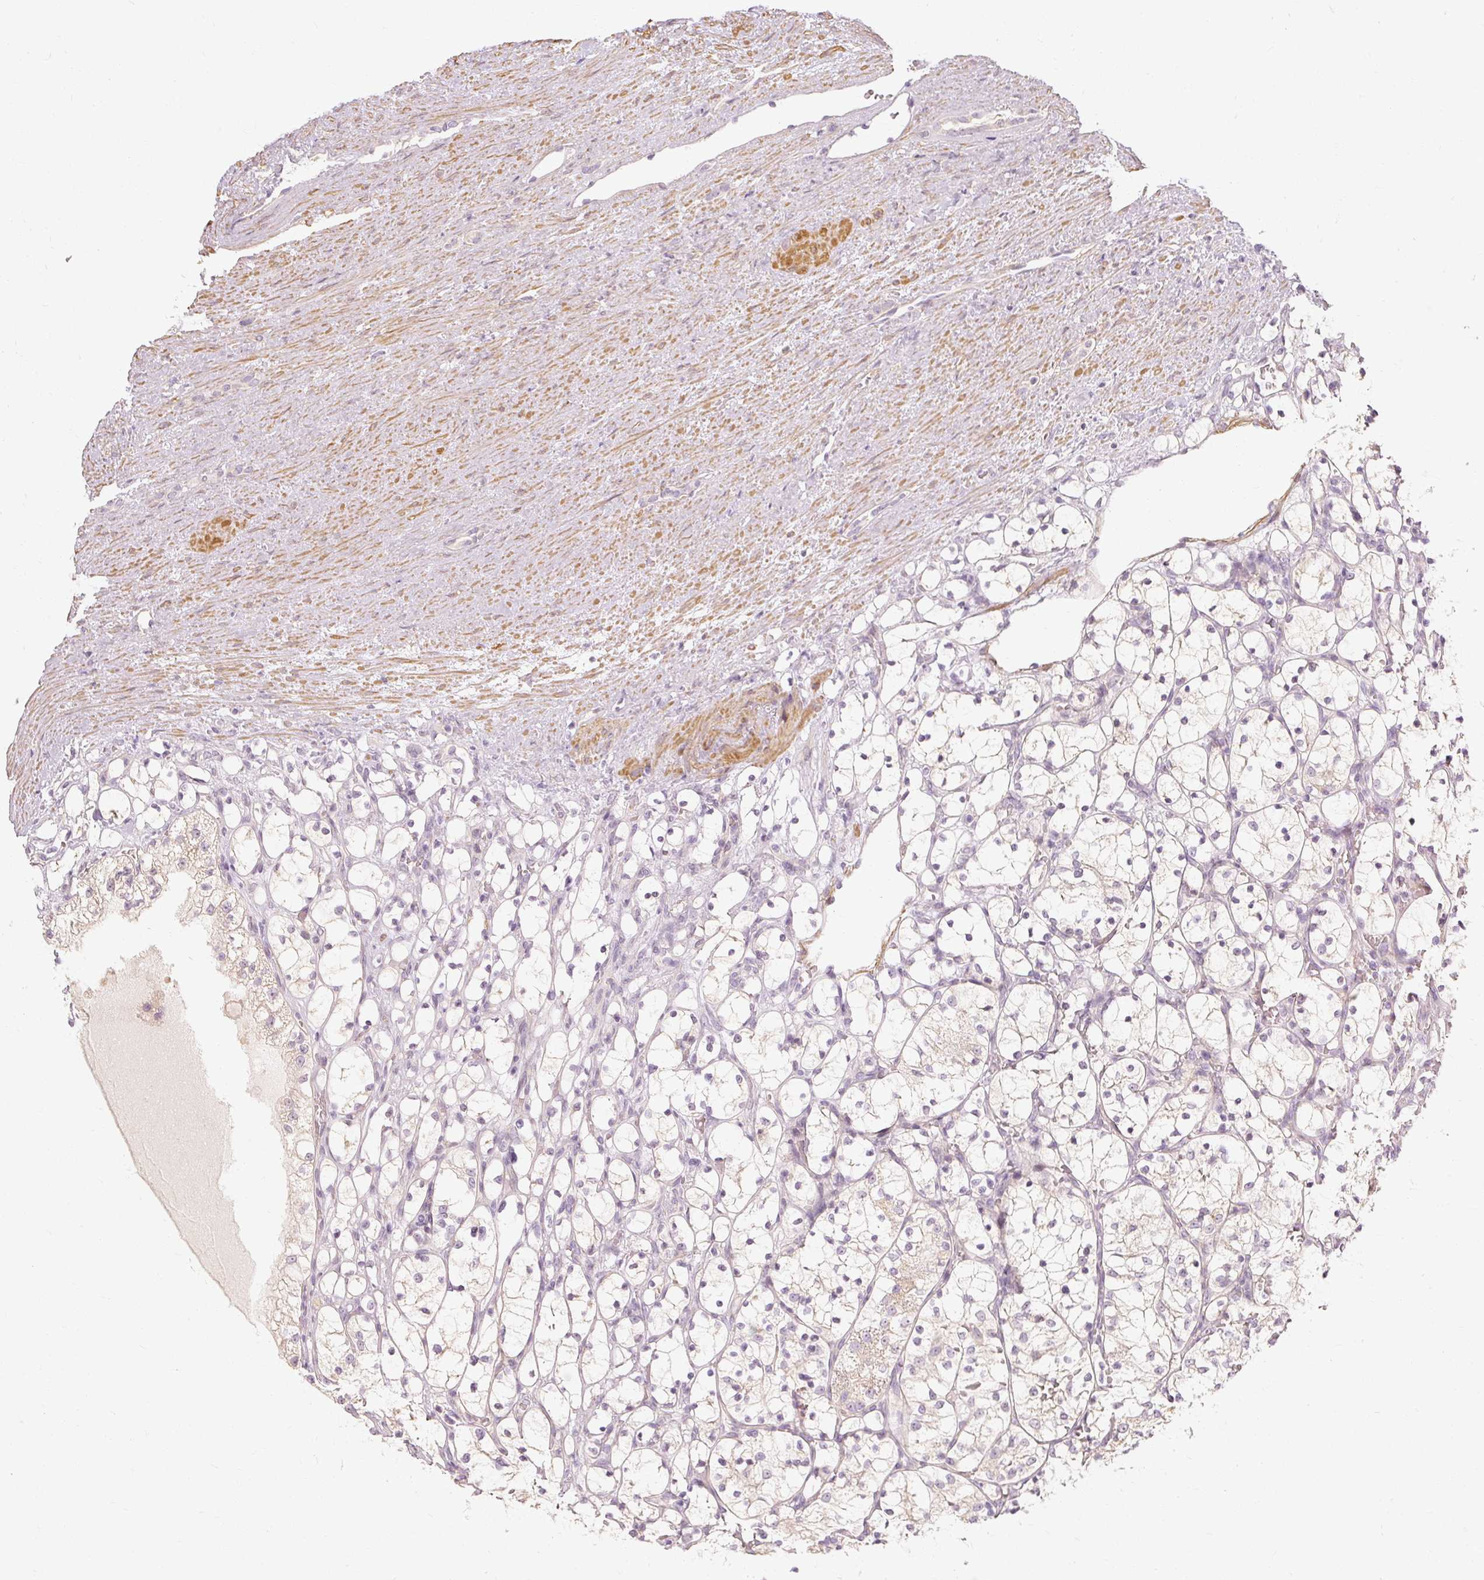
{"staining": {"intensity": "weak", "quantity": "<25%", "location": "cytoplasmic/membranous"}, "tissue": "renal cancer", "cell_type": "Tumor cells", "image_type": "cancer", "snomed": [{"axis": "morphology", "description": "Adenocarcinoma, NOS"}, {"axis": "topography", "description": "Kidney"}], "caption": "Photomicrograph shows no protein positivity in tumor cells of renal cancer tissue.", "gene": "CAPN3", "patient": {"sex": "female", "age": 69}}